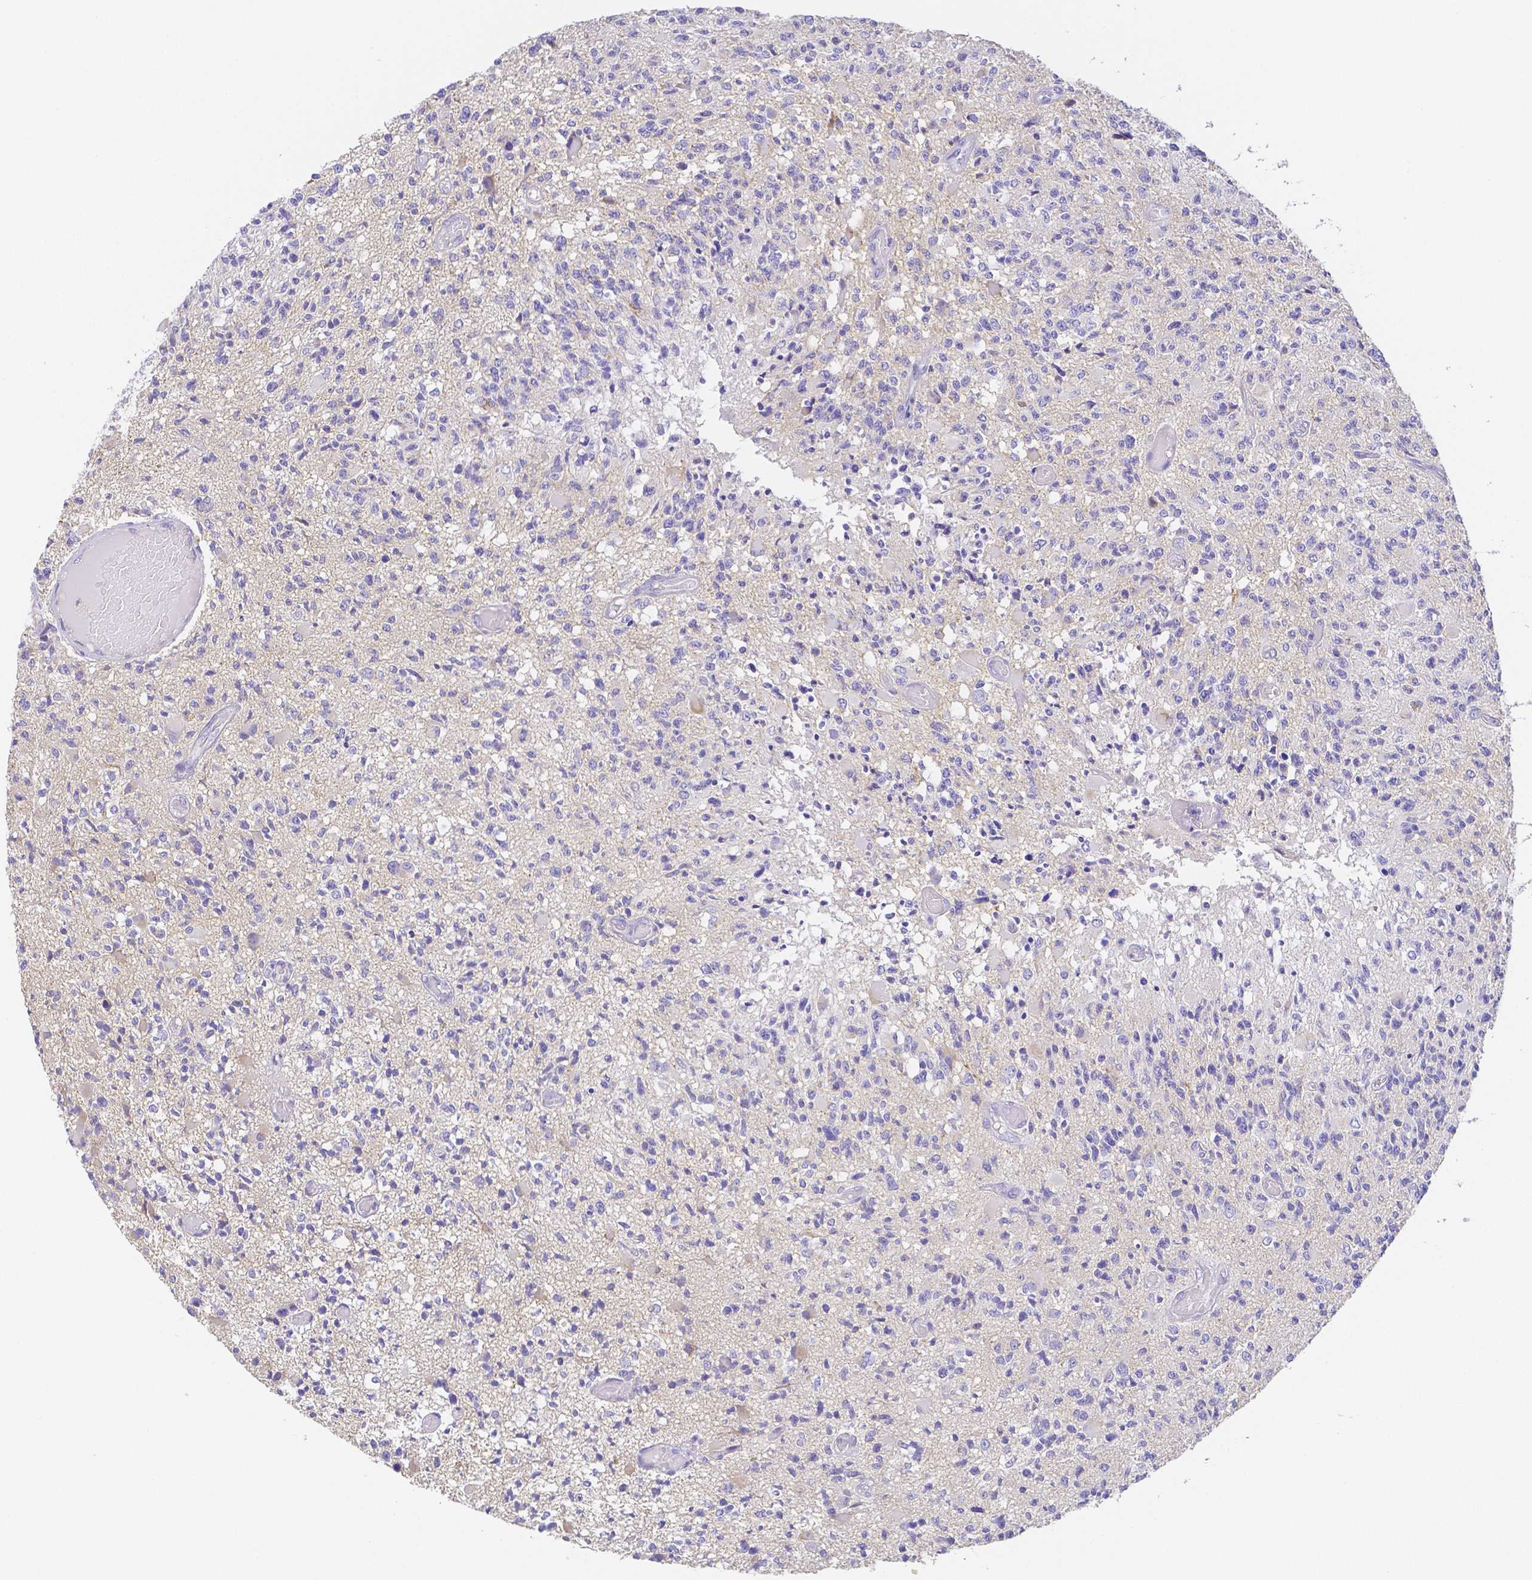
{"staining": {"intensity": "negative", "quantity": "none", "location": "none"}, "tissue": "glioma", "cell_type": "Tumor cells", "image_type": "cancer", "snomed": [{"axis": "morphology", "description": "Glioma, malignant, High grade"}, {"axis": "topography", "description": "Brain"}], "caption": "Tumor cells show no significant positivity in glioma.", "gene": "ZG16B", "patient": {"sex": "female", "age": 63}}